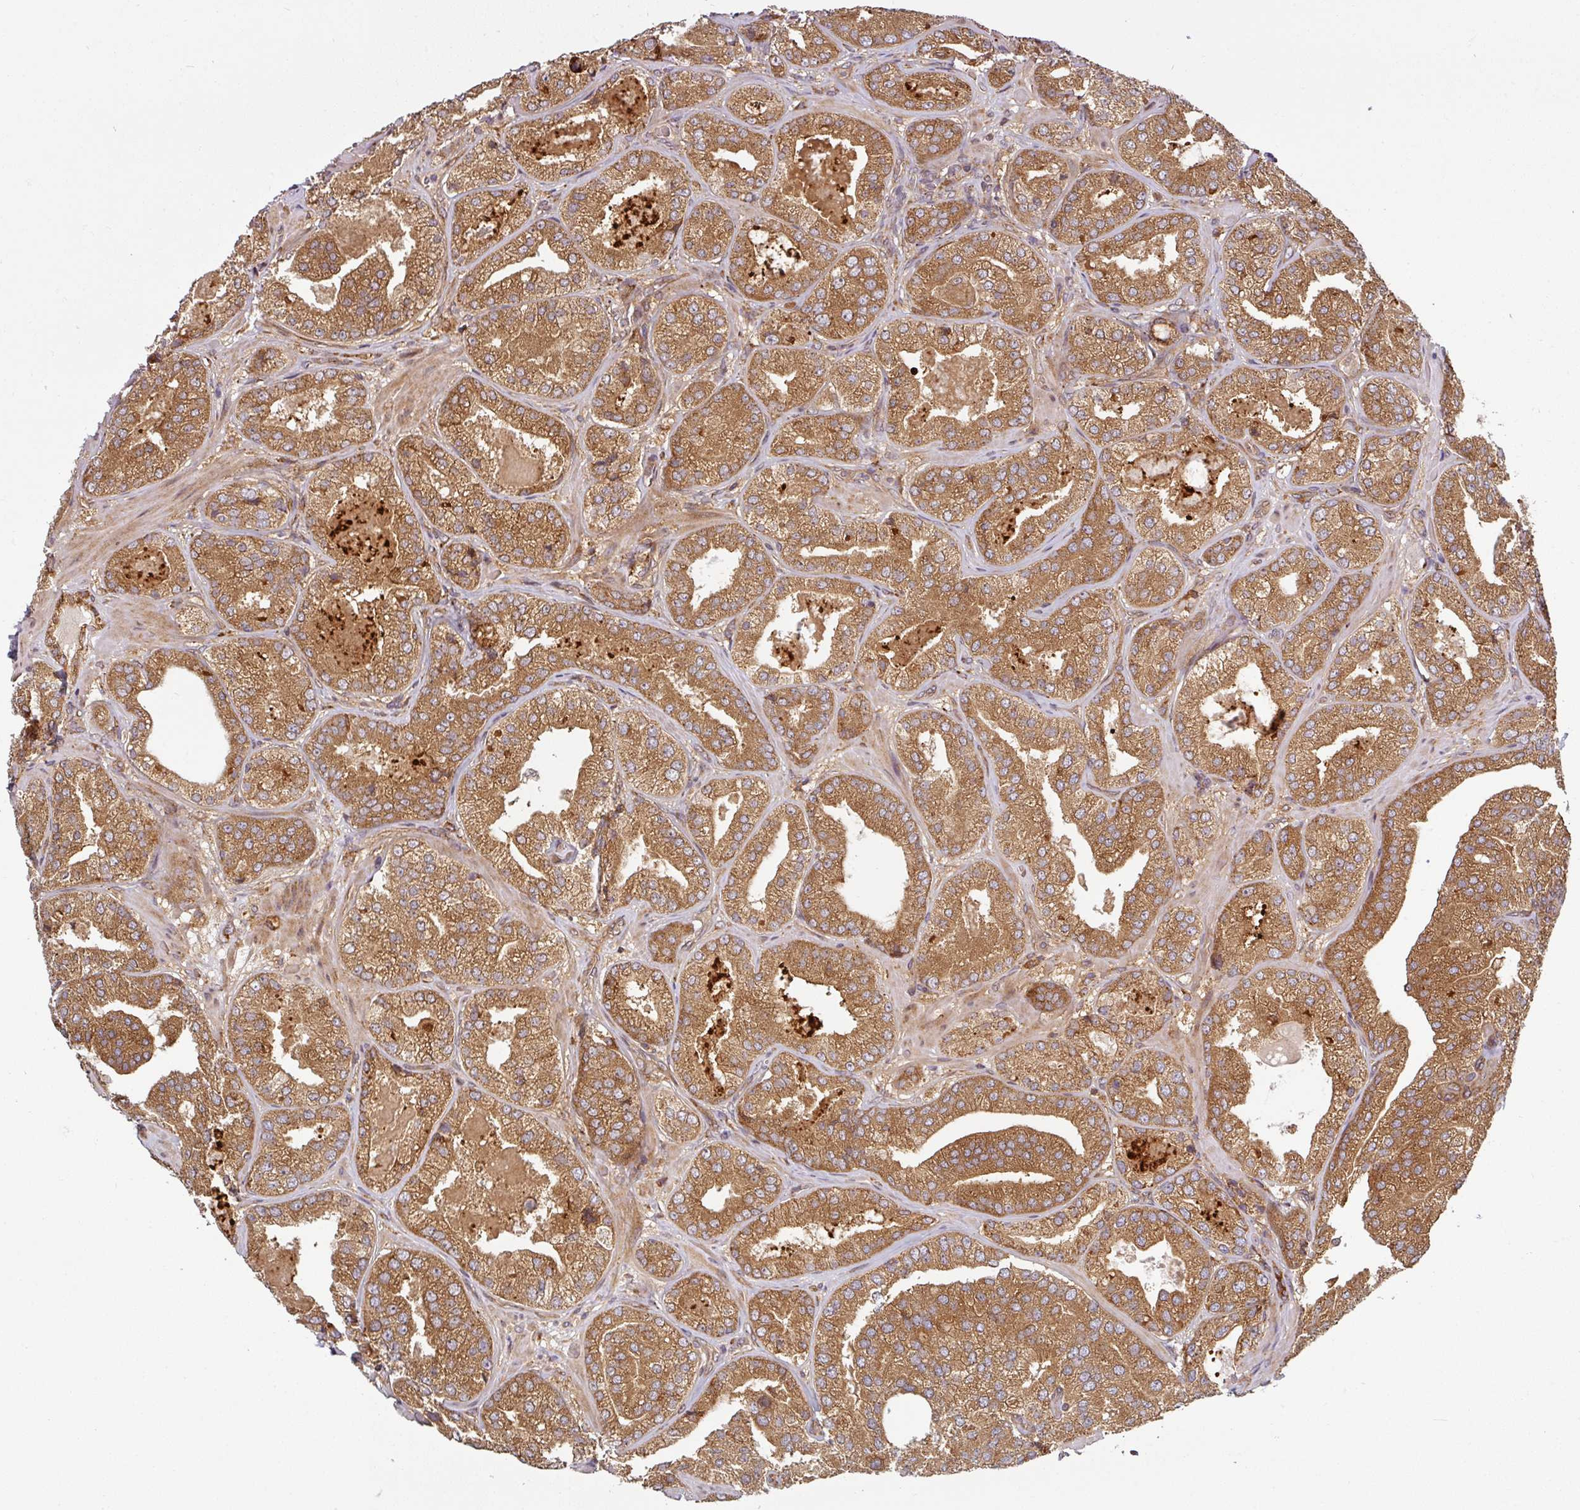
{"staining": {"intensity": "strong", "quantity": ">75%", "location": "cytoplasmic/membranous"}, "tissue": "prostate cancer", "cell_type": "Tumor cells", "image_type": "cancer", "snomed": [{"axis": "morphology", "description": "Adenocarcinoma, High grade"}, {"axis": "topography", "description": "Prostate"}], "caption": "An immunohistochemistry (IHC) photomicrograph of tumor tissue is shown. Protein staining in brown labels strong cytoplasmic/membranous positivity in prostate adenocarcinoma (high-grade) within tumor cells.", "gene": "RAB5A", "patient": {"sex": "male", "age": 63}}